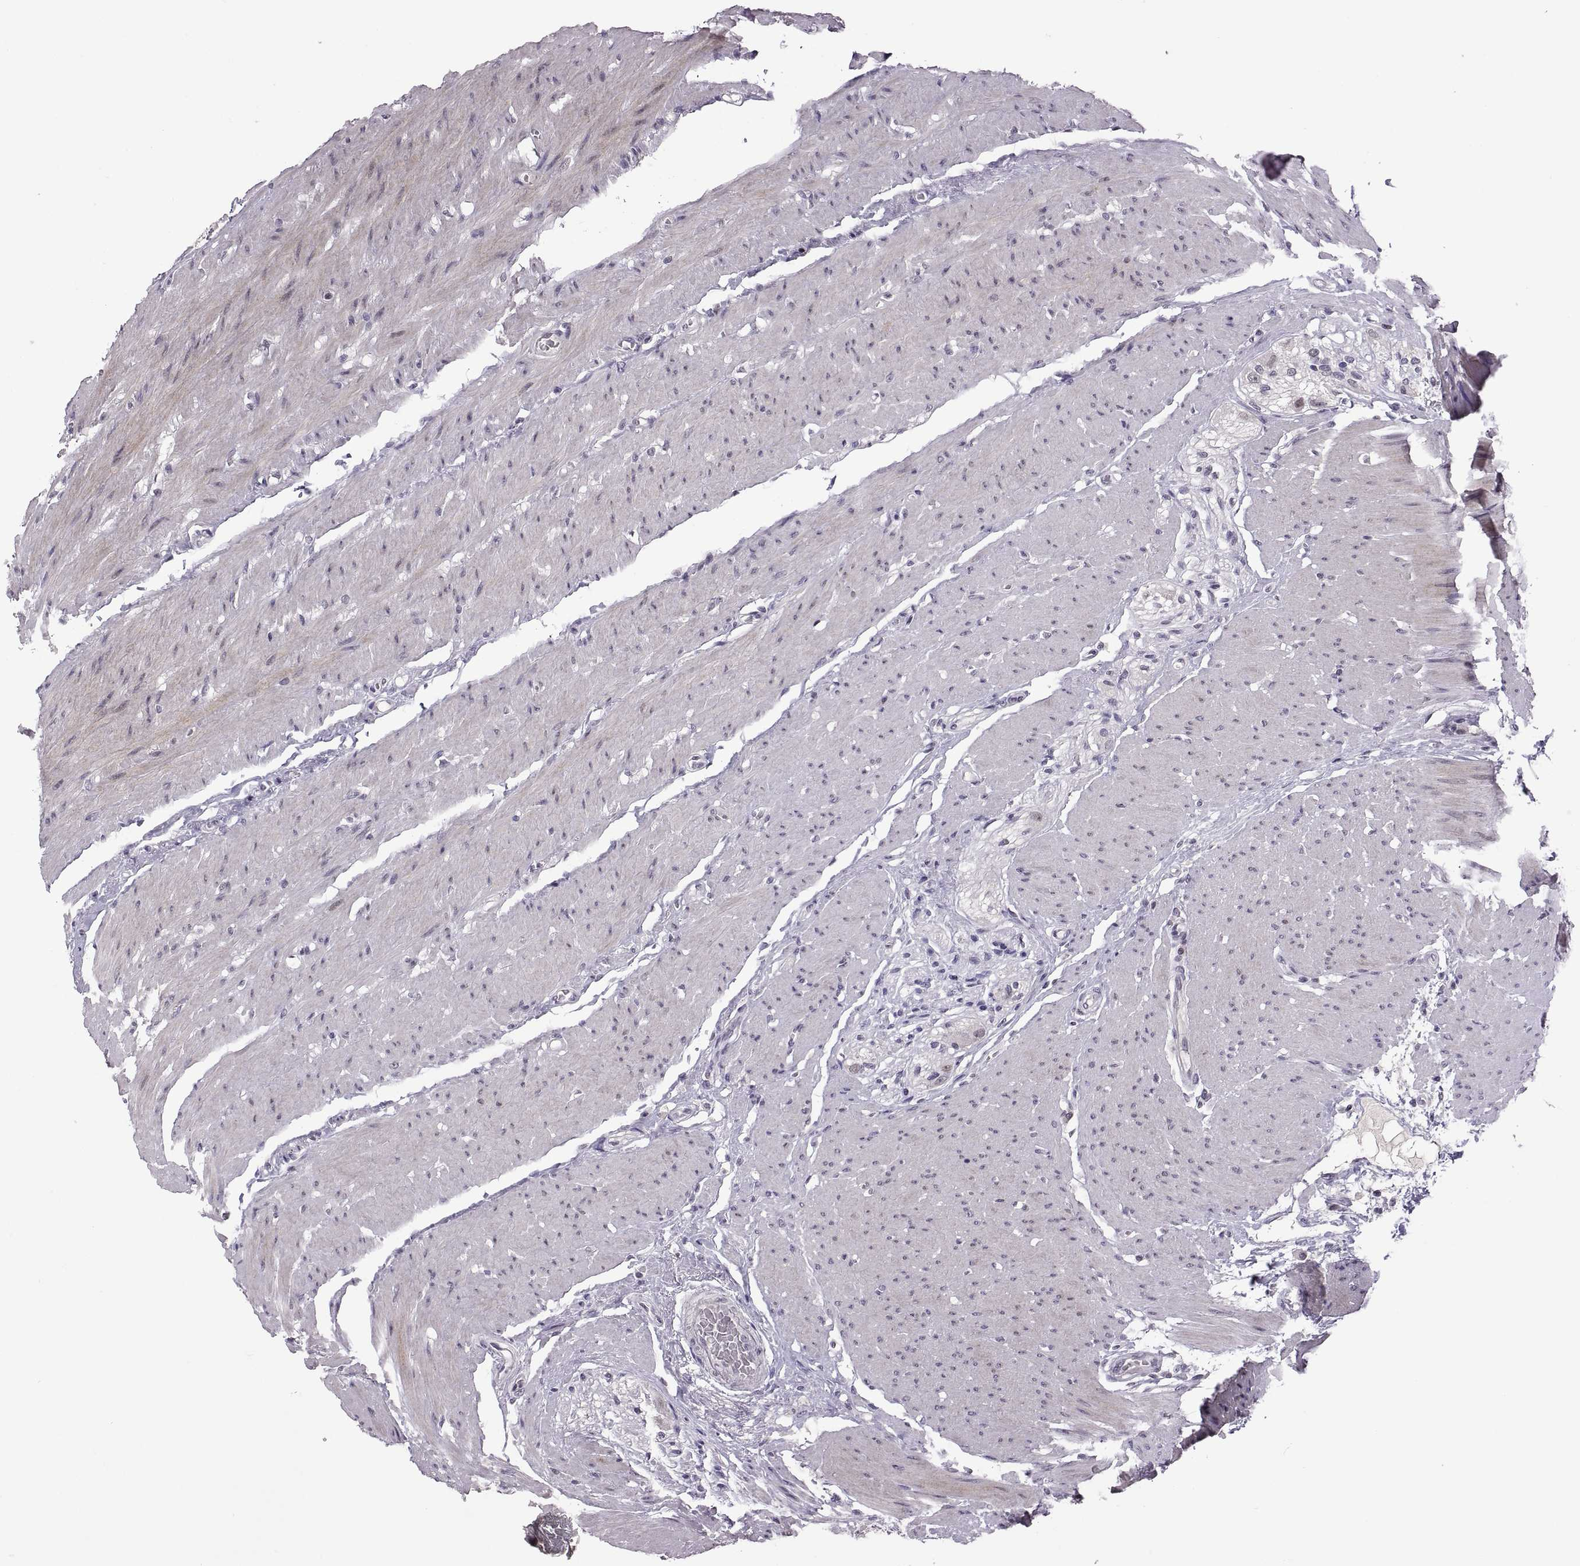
{"staining": {"intensity": "negative", "quantity": "none", "location": "none"}, "tissue": "colon", "cell_type": "Endothelial cells", "image_type": "normal", "snomed": [{"axis": "morphology", "description": "Normal tissue, NOS"}, {"axis": "topography", "description": "Colon"}], "caption": "Immunohistochemistry of benign human colon exhibits no positivity in endothelial cells.", "gene": "NEK2", "patient": {"sex": "female", "age": 65}}